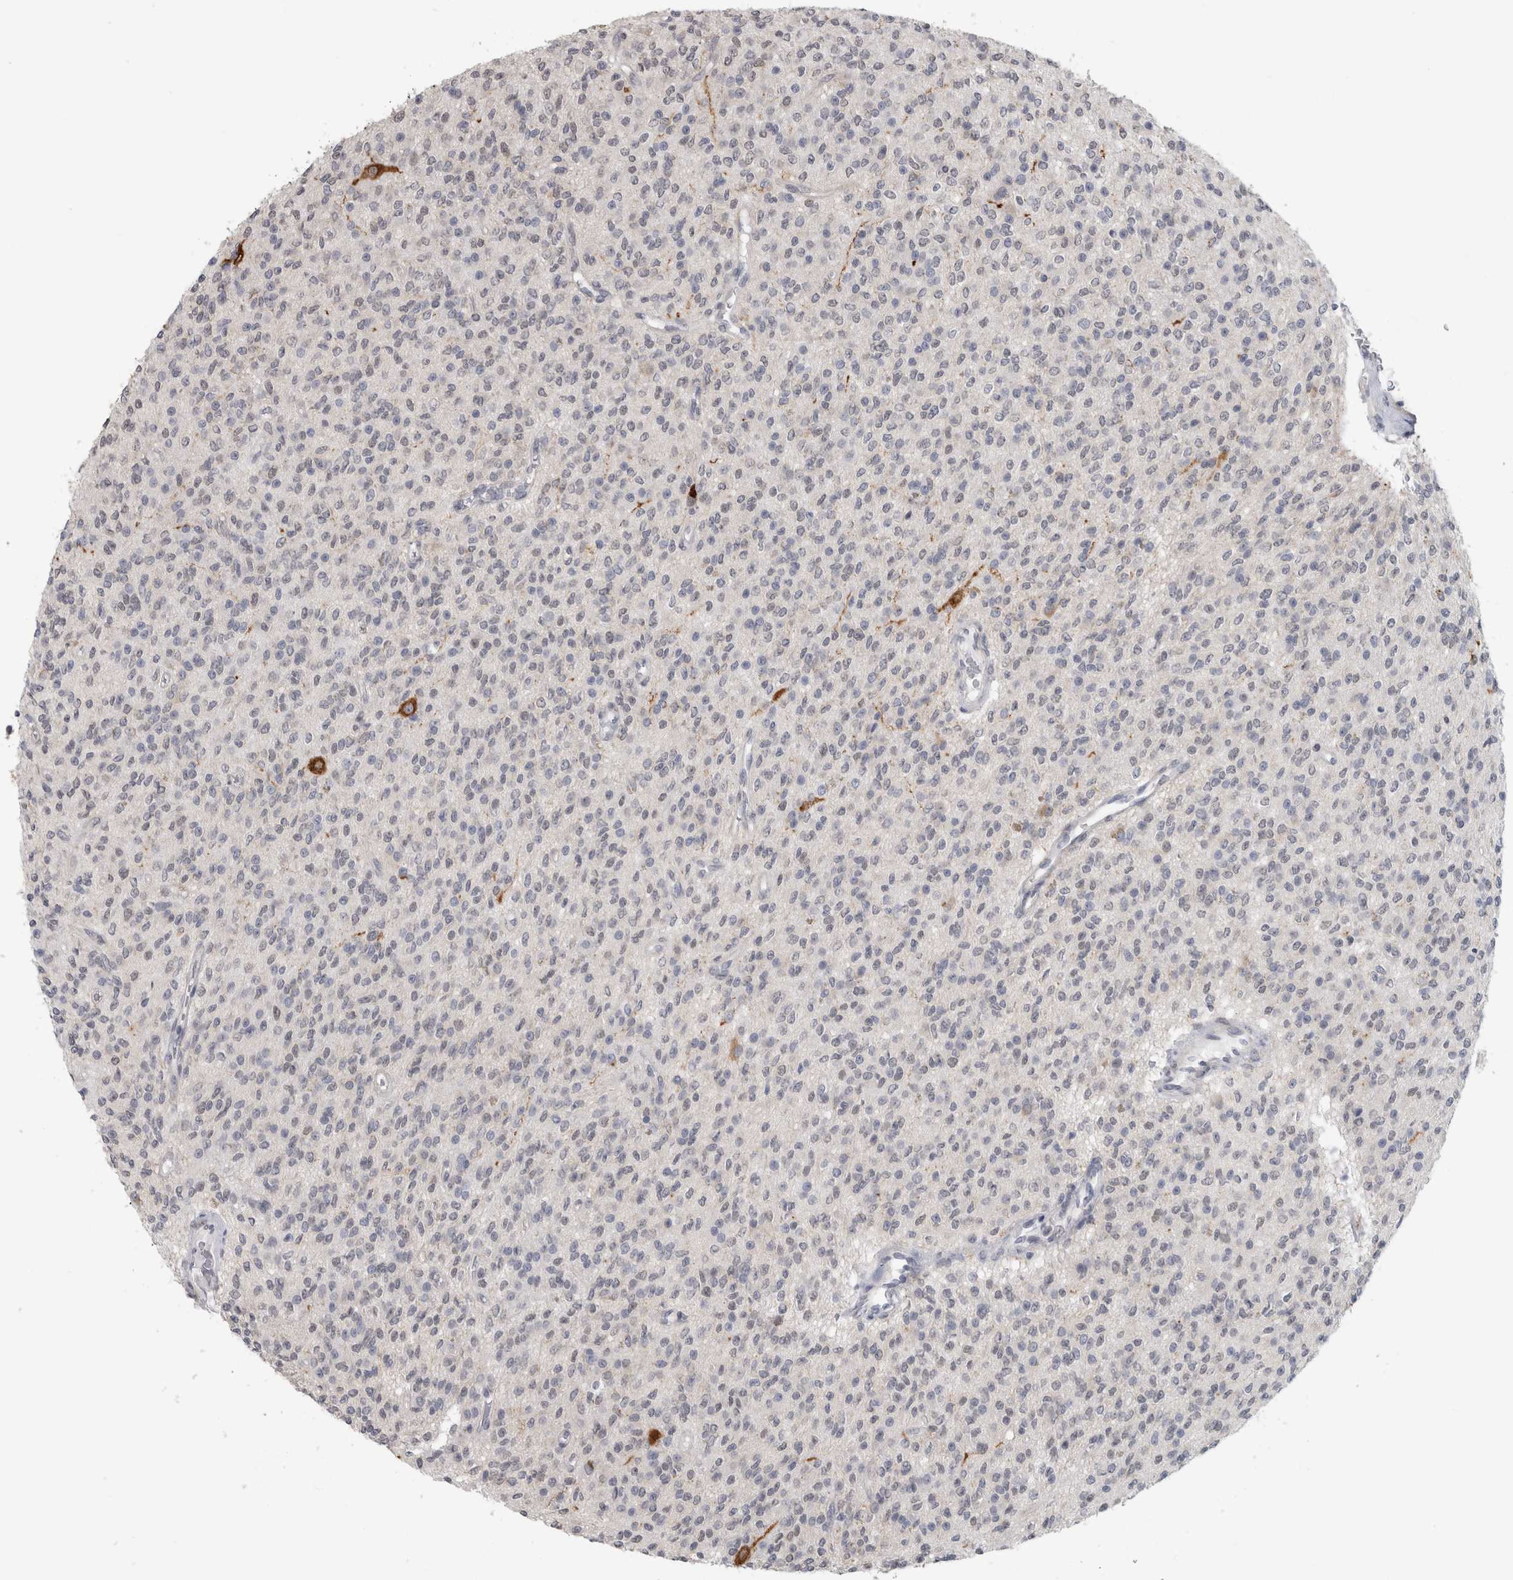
{"staining": {"intensity": "negative", "quantity": "none", "location": "none"}, "tissue": "glioma", "cell_type": "Tumor cells", "image_type": "cancer", "snomed": [{"axis": "morphology", "description": "Glioma, malignant, High grade"}, {"axis": "topography", "description": "Brain"}], "caption": "Micrograph shows no protein positivity in tumor cells of malignant glioma (high-grade) tissue.", "gene": "TMEM242", "patient": {"sex": "male", "age": 34}}